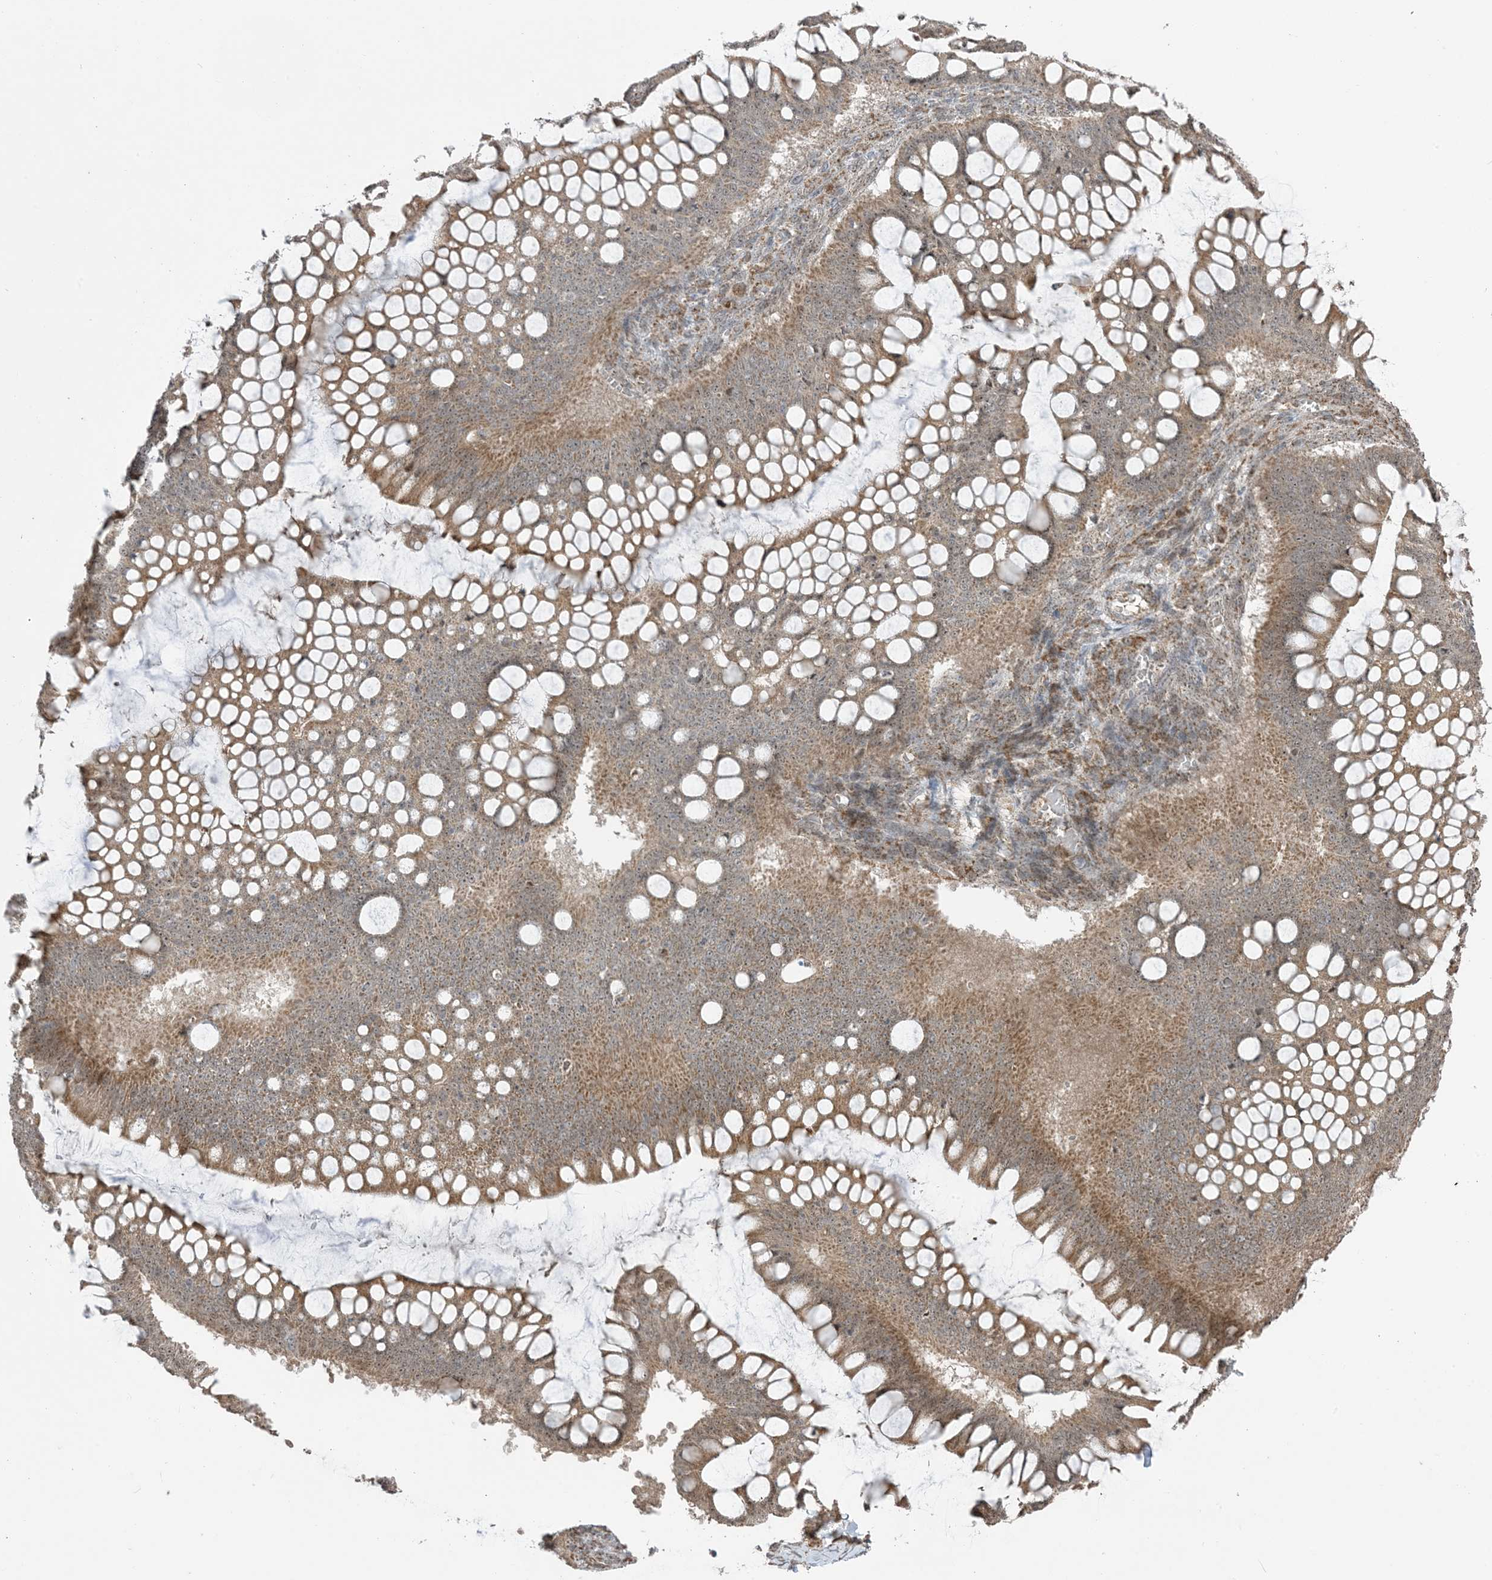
{"staining": {"intensity": "moderate", "quantity": ">75%", "location": "cytoplasmic/membranous,nuclear"}, "tissue": "ovarian cancer", "cell_type": "Tumor cells", "image_type": "cancer", "snomed": [{"axis": "morphology", "description": "Cystadenocarcinoma, mucinous, NOS"}, {"axis": "topography", "description": "Ovary"}], "caption": "Tumor cells demonstrate medium levels of moderate cytoplasmic/membranous and nuclear staining in approximately >75% of cells in ovarian mucinous cystadenocarcinoma.", "gene": "MAPKBP1", "patient": {"sex": "female", "age": 73}}